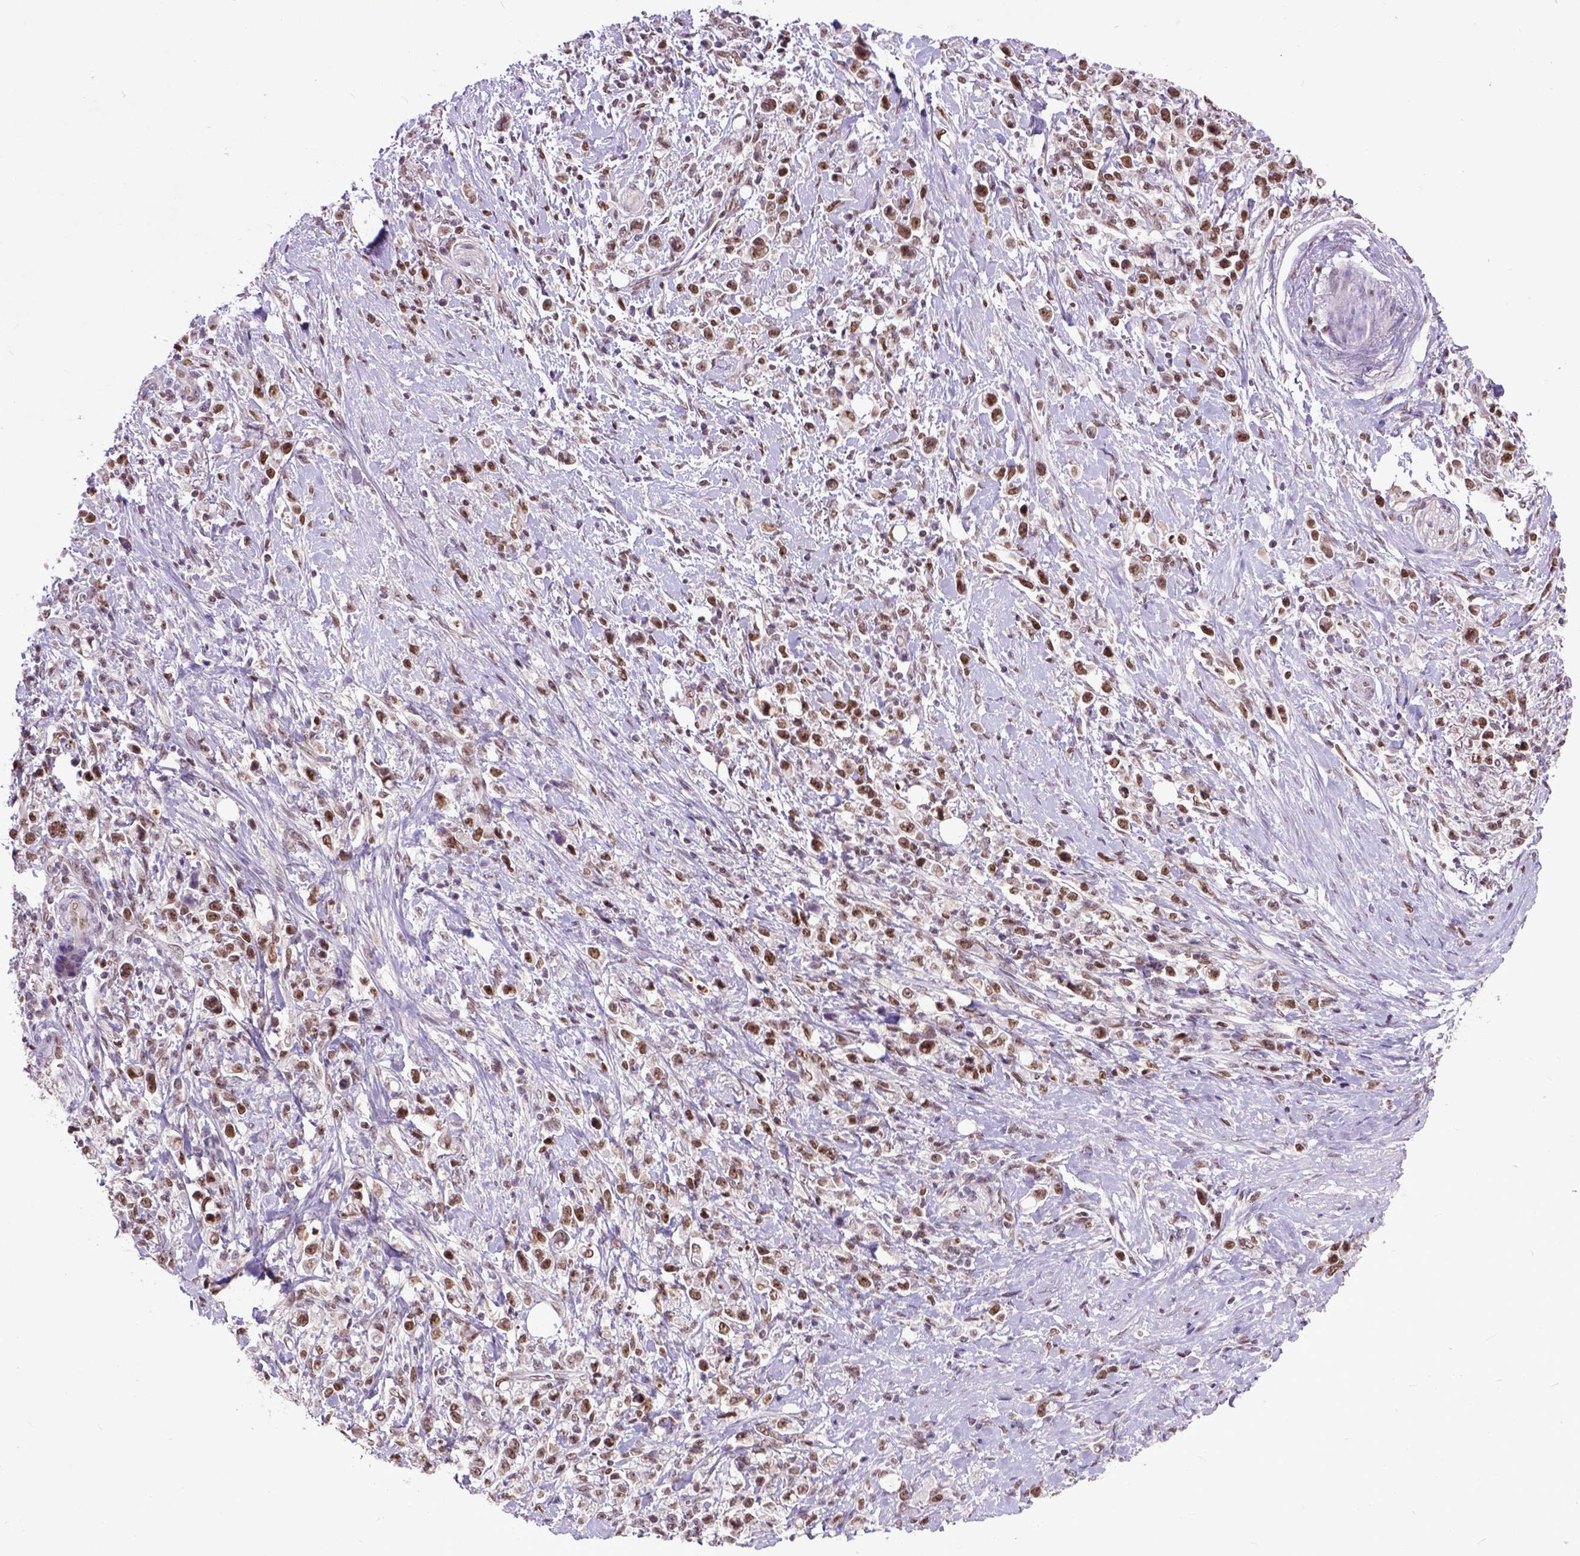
{"staining": {"intensity": "moderate", "quantity": ">75%", "location": "nuclear"}, "tissue": "stomach cancer", "cell_type": "Tumor cells", "image_type": "cancer", "snomed": [{"axis": "morphology", "description": "Adenocarcinoma, NOS"}, {"axis": "topography", "description": "Stomach"}], "caption": "Moderate nuclear protein positivity is appreciated in approximately >75% of tumor cells in adenocarcinoma (stomach).", "gene": "RCC2", "patient": {"sex": "male", "age": 63}}